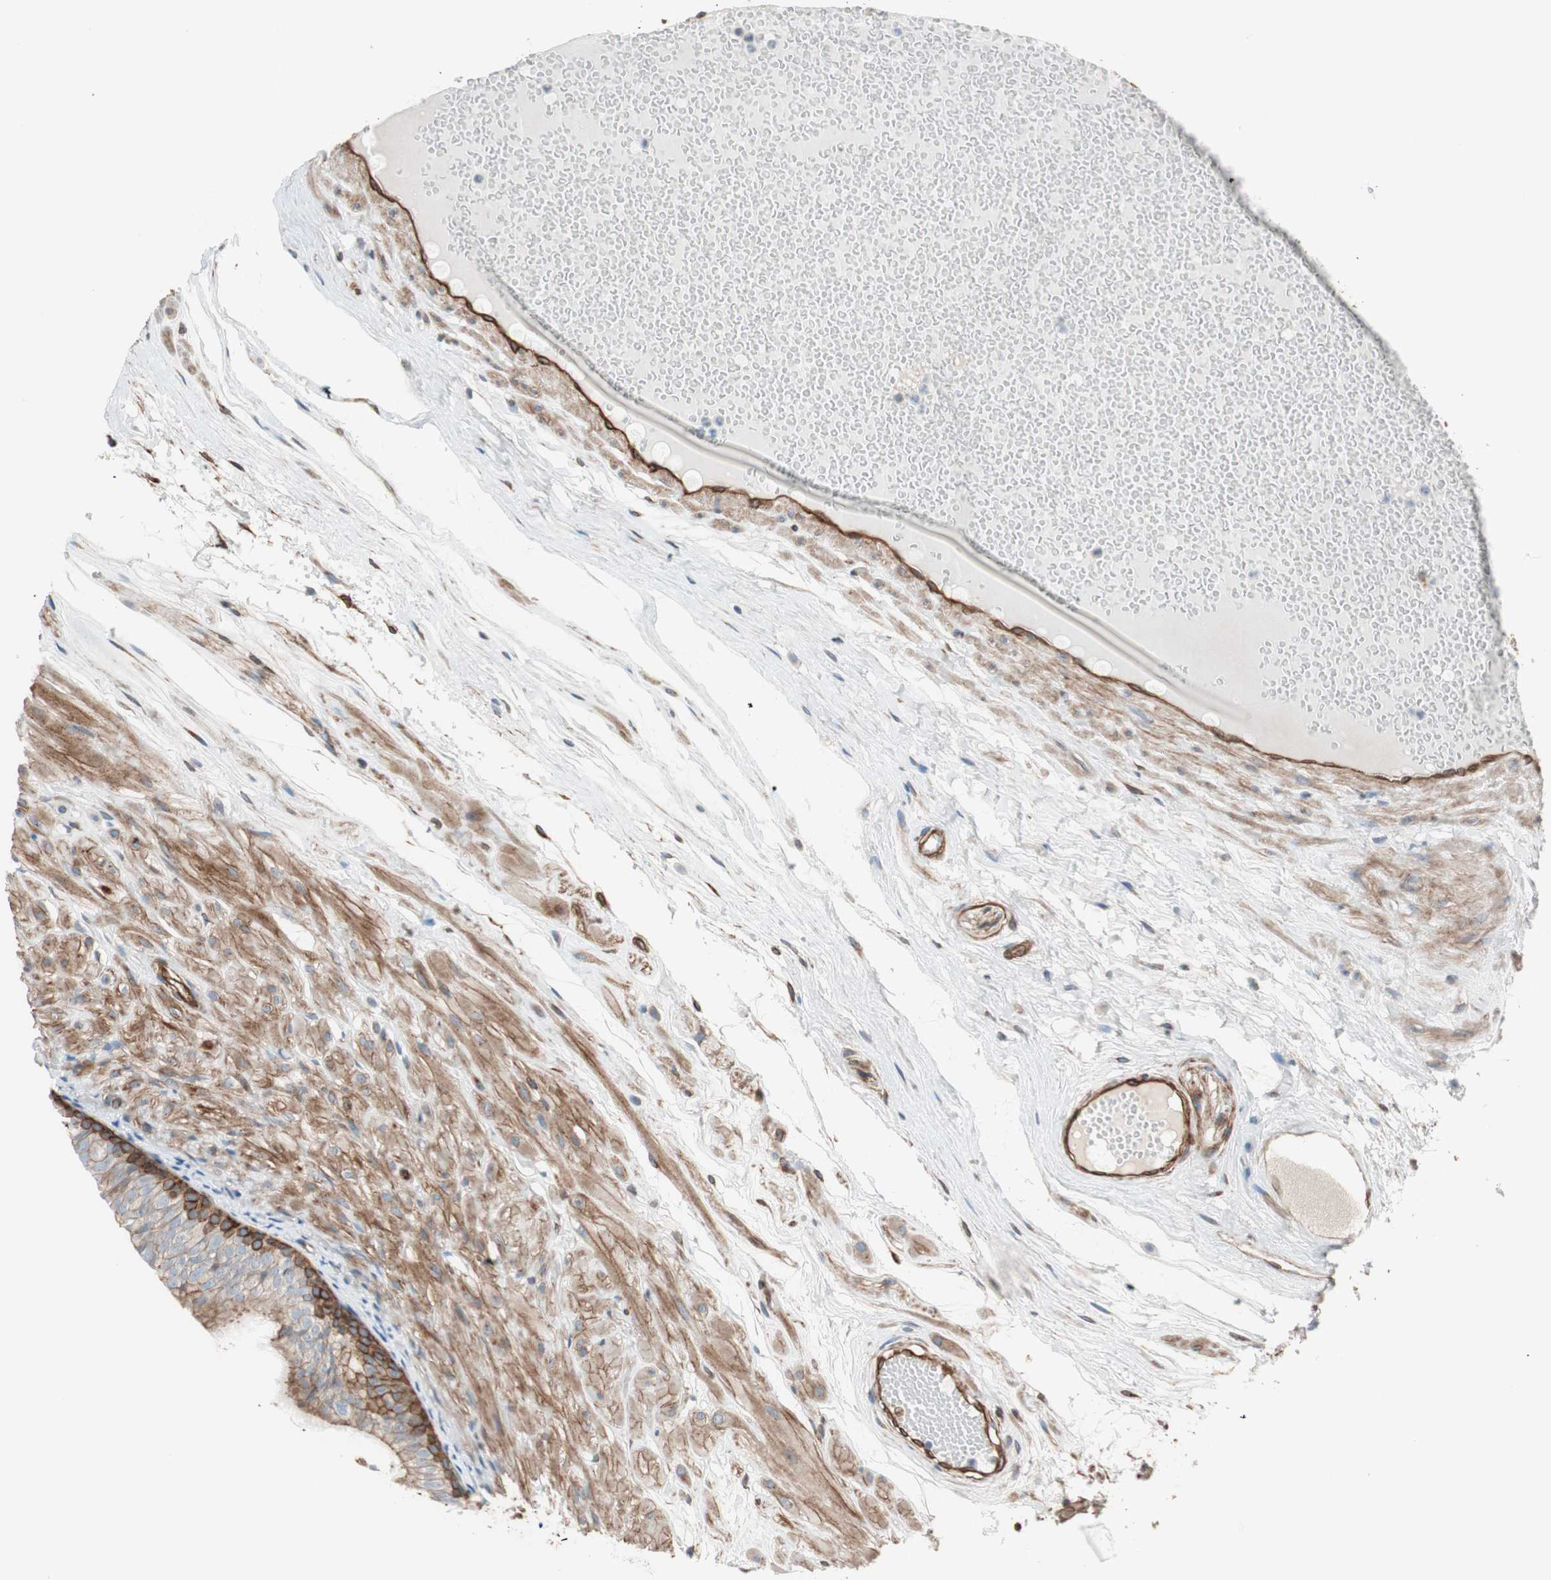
{"staining": {"intensity": "strong", "quantity": "25%-75%", "location": "cytoplasmic/membranous"}, "tissue": "epididymis", "cell_type": "Glandular cells", "image_type": "normal", "snomed": [{"axis": "morphology", "description": "Normal tissue, NOS"}, {"axis": "morphology", "description": "Atrophy, NOS"}, {"axis": "topography", "description": "Testis"}, {"axis": "topography", "description": "Epididymis"}], "caption": "The immunohistochemical stain shows strong cytoplasmic/membranous staining in glandular cells of unremarkable epididymis.", "gene": "TCTA", "patient": {"sex": "male", "age": 18}}